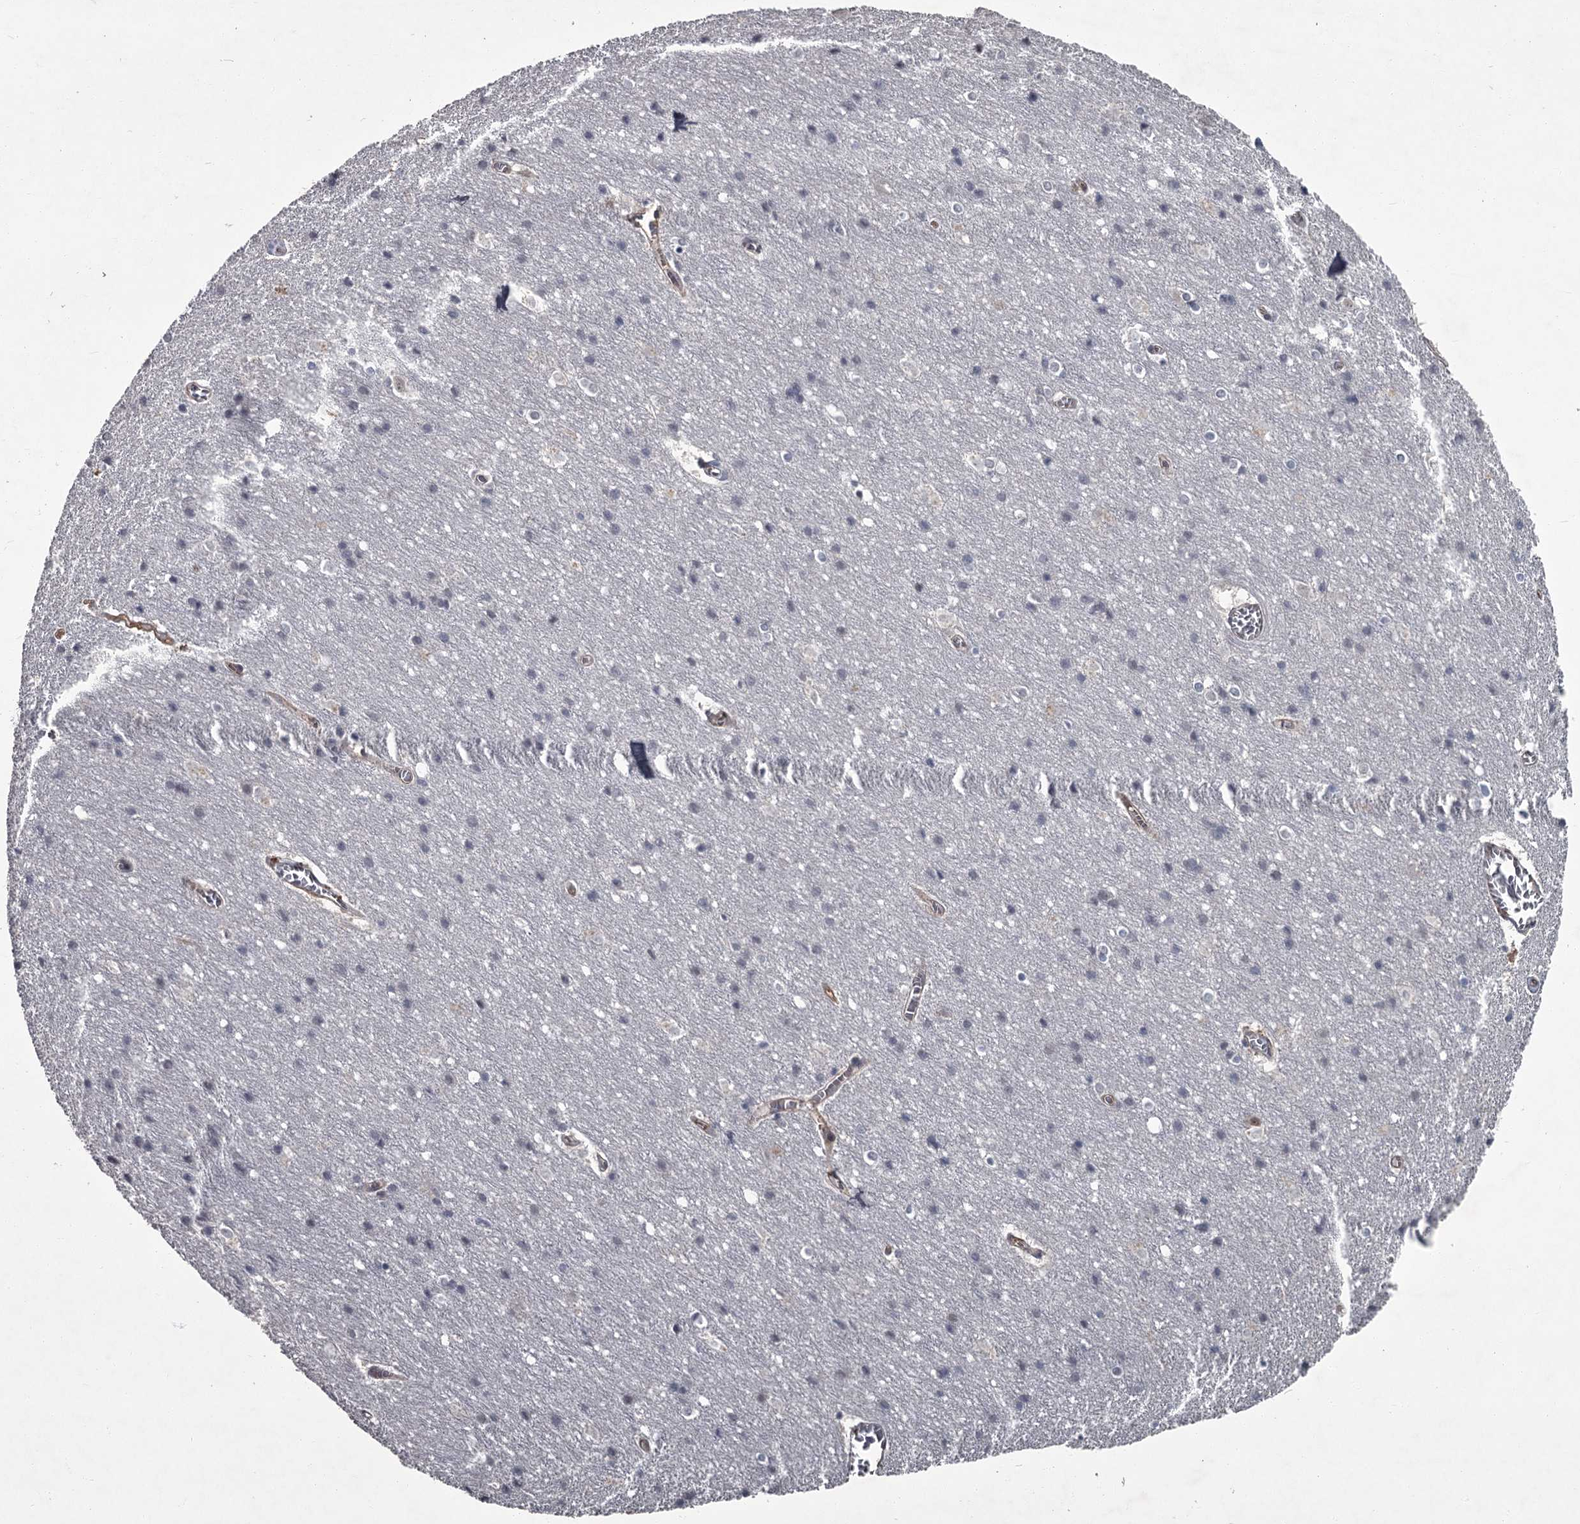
{"staining": {"intensity": "weak", "quantity": ">75%", "location": "cytoplasmic/membranous"}, "tissue": "cerebral cortex", "cell_type": "Endothelial cells", "image_type": "normal", "snomed": [{"axis": "morphology", "description": "Normal tissue, NOS"}, {"axis": "topography", "description": "Cerebral cortex"}], "caption": "Immunohistochemical staining of normal cerebral cortex shows >75% levels of weak cytoplasmic/membranous protein positivity in approximately >75% of endothelial cells.", "gene": "FLVCR2", "patient": {"sex": "male", "age": 54}}